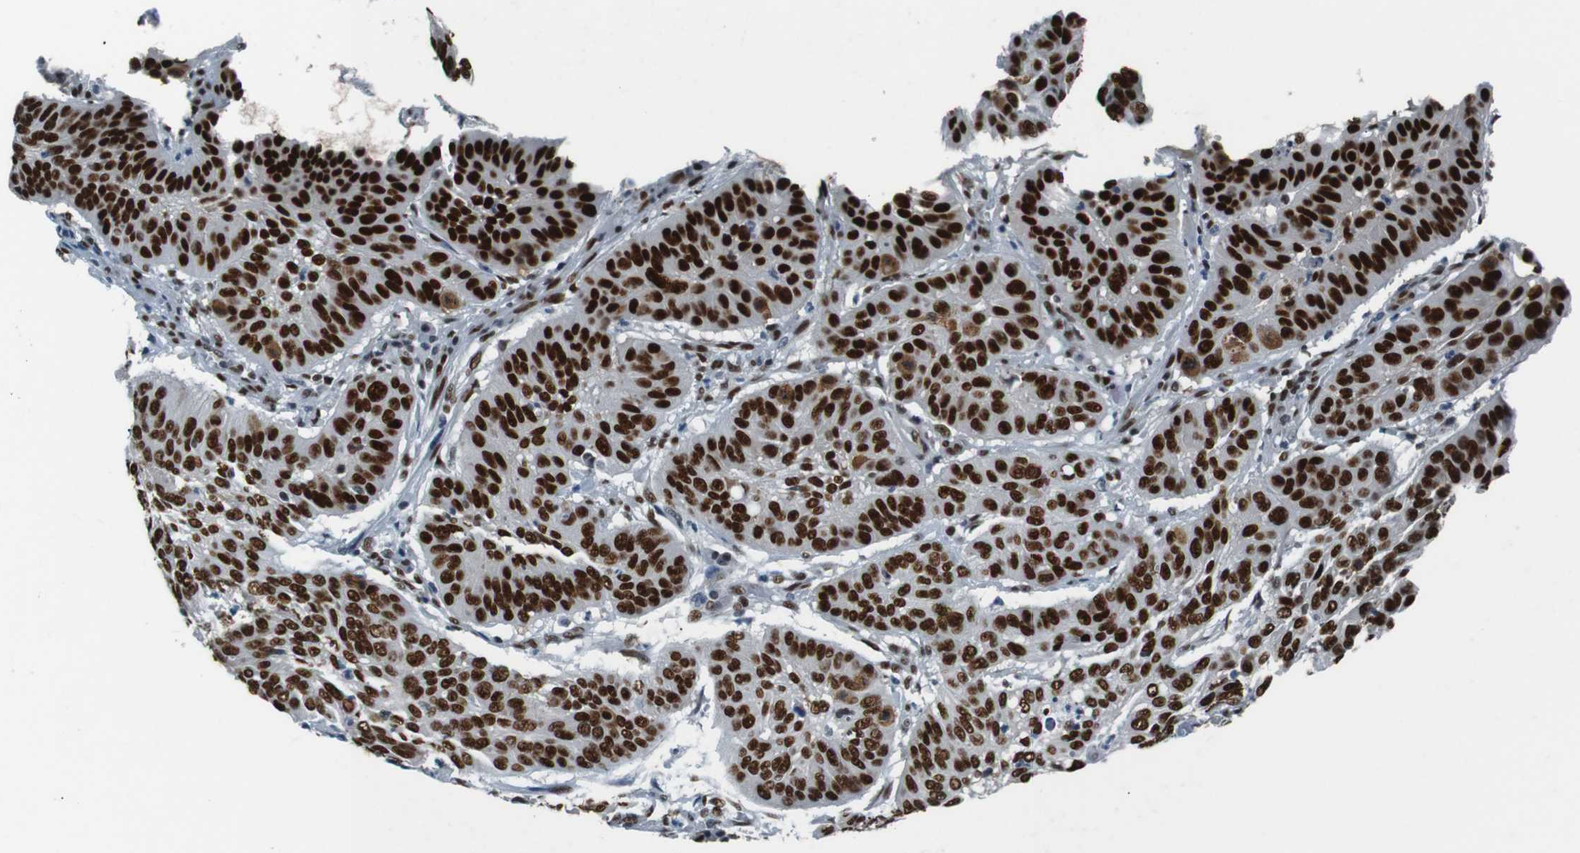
{"staining": {"intensity": "strong", "quantity": ">75%", "location": "nuclear"}, "tissue": "cervical cancer", "cell_type": "Tumor cells", "image_type": "cancer", "snomed": [{"axis": "morphology", "description": "Squamous cell carcinoma, NOS"}, {"axis": "topography", "description": "Cervix"}], "caption": "Squamous cell carcinoma (cervical) was stained to show a protein in brown. There is high levels of strong nuclear positivity in about >75% of tumor cells.", "gene": "HEXIM1", "patient": {"sex": "female", "age": 39}}